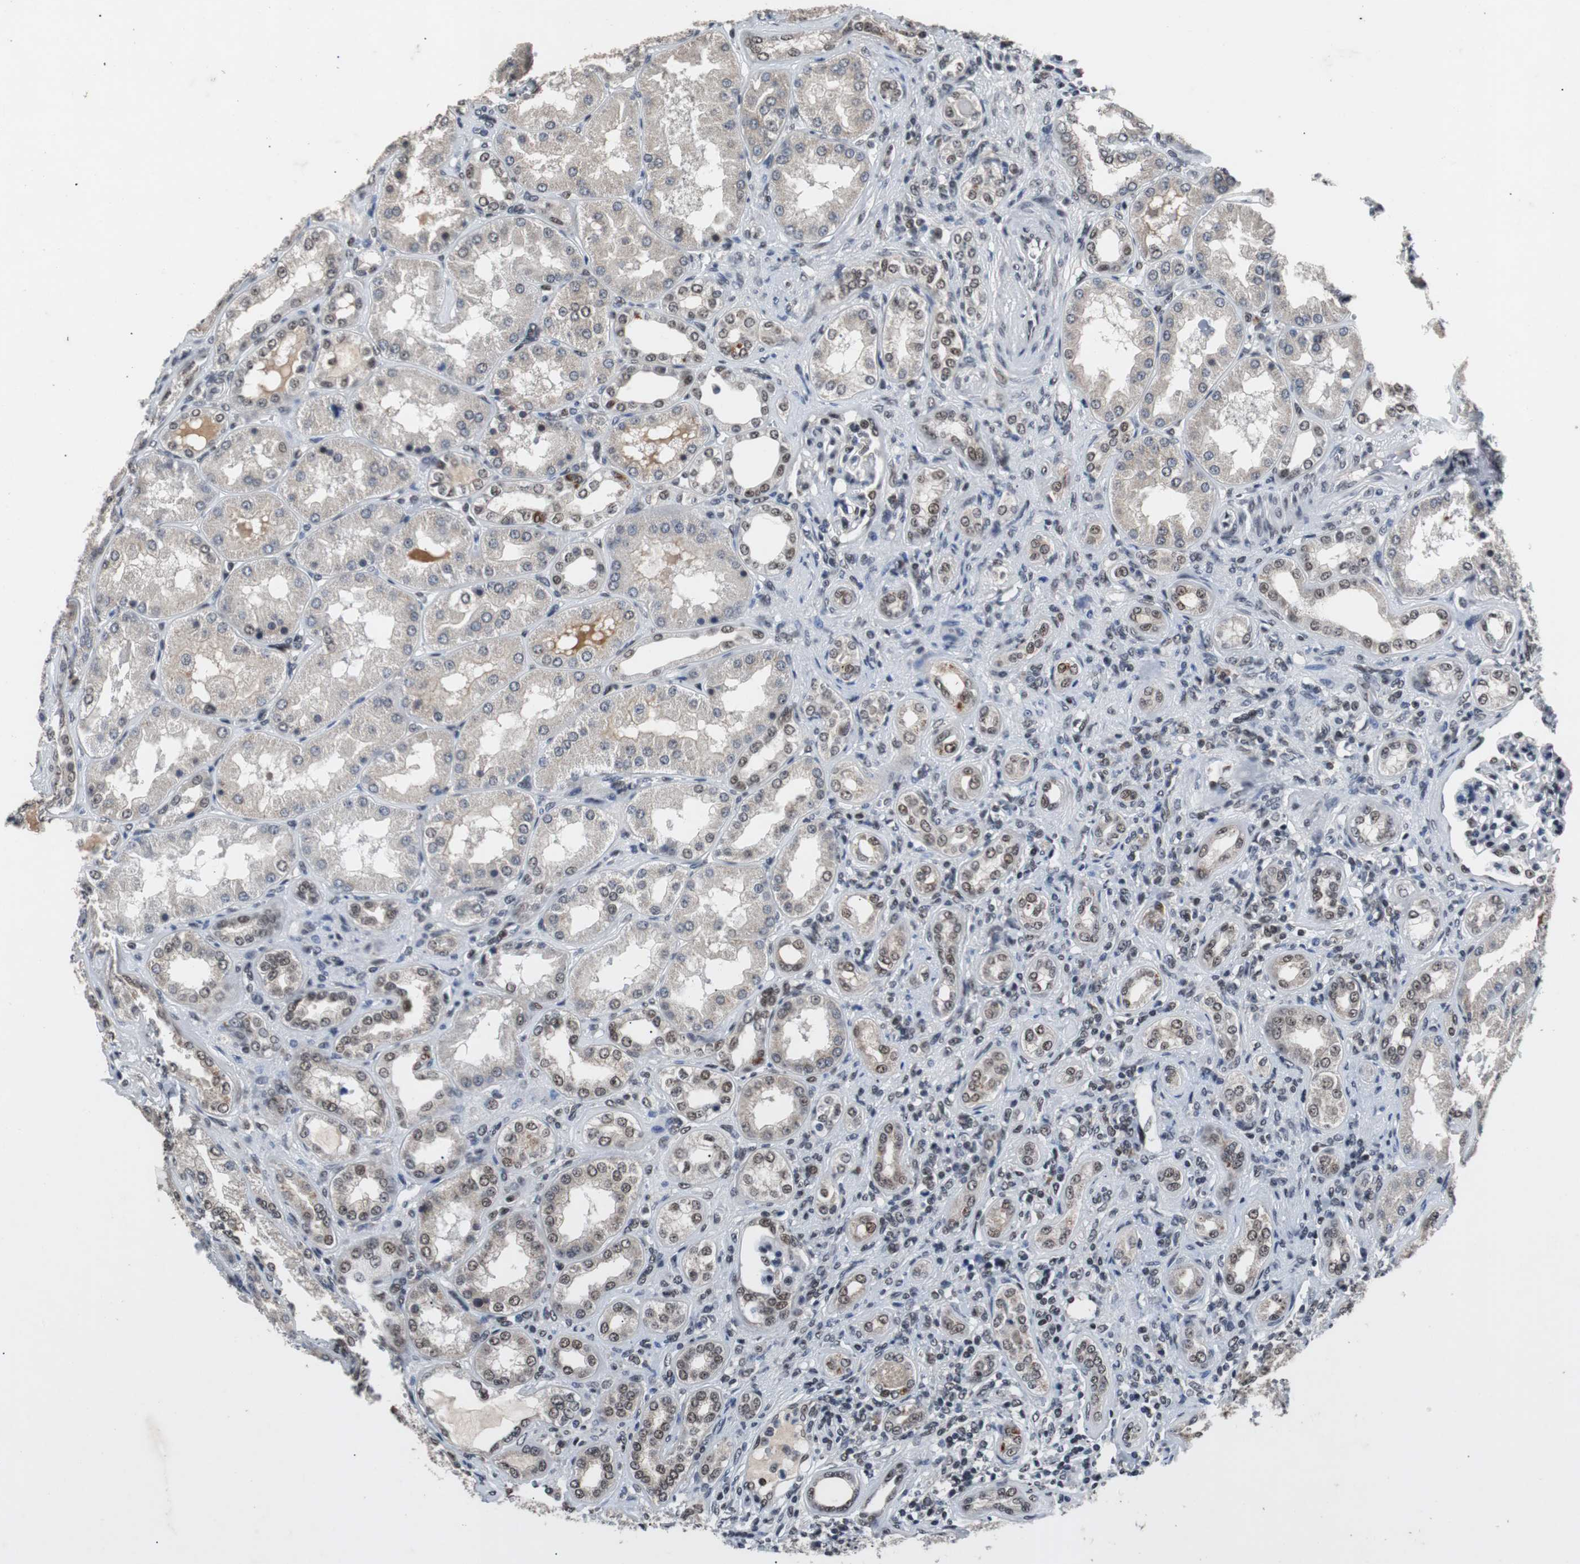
{"staining": {"intensity": "moderate", "quantity": "25%-75%", "location": "nuclear"}, "tissue": "kidney", "cell_type": "Cells in glomeruli", "image_type": "normal", "snomed": [{"axis": "morphology", "description": "Normal tissue, NOS"}, {"axis": "topography", "description": "Kidney"}], "caption": "This micrograph exhibits immunohistochemistry staining of benign kidney, with medium moderate nuclear expression in about 25%-75% of cells in glomeruli.", "gene": "USP28", "patient": {"sex": "female", "age": 56}}